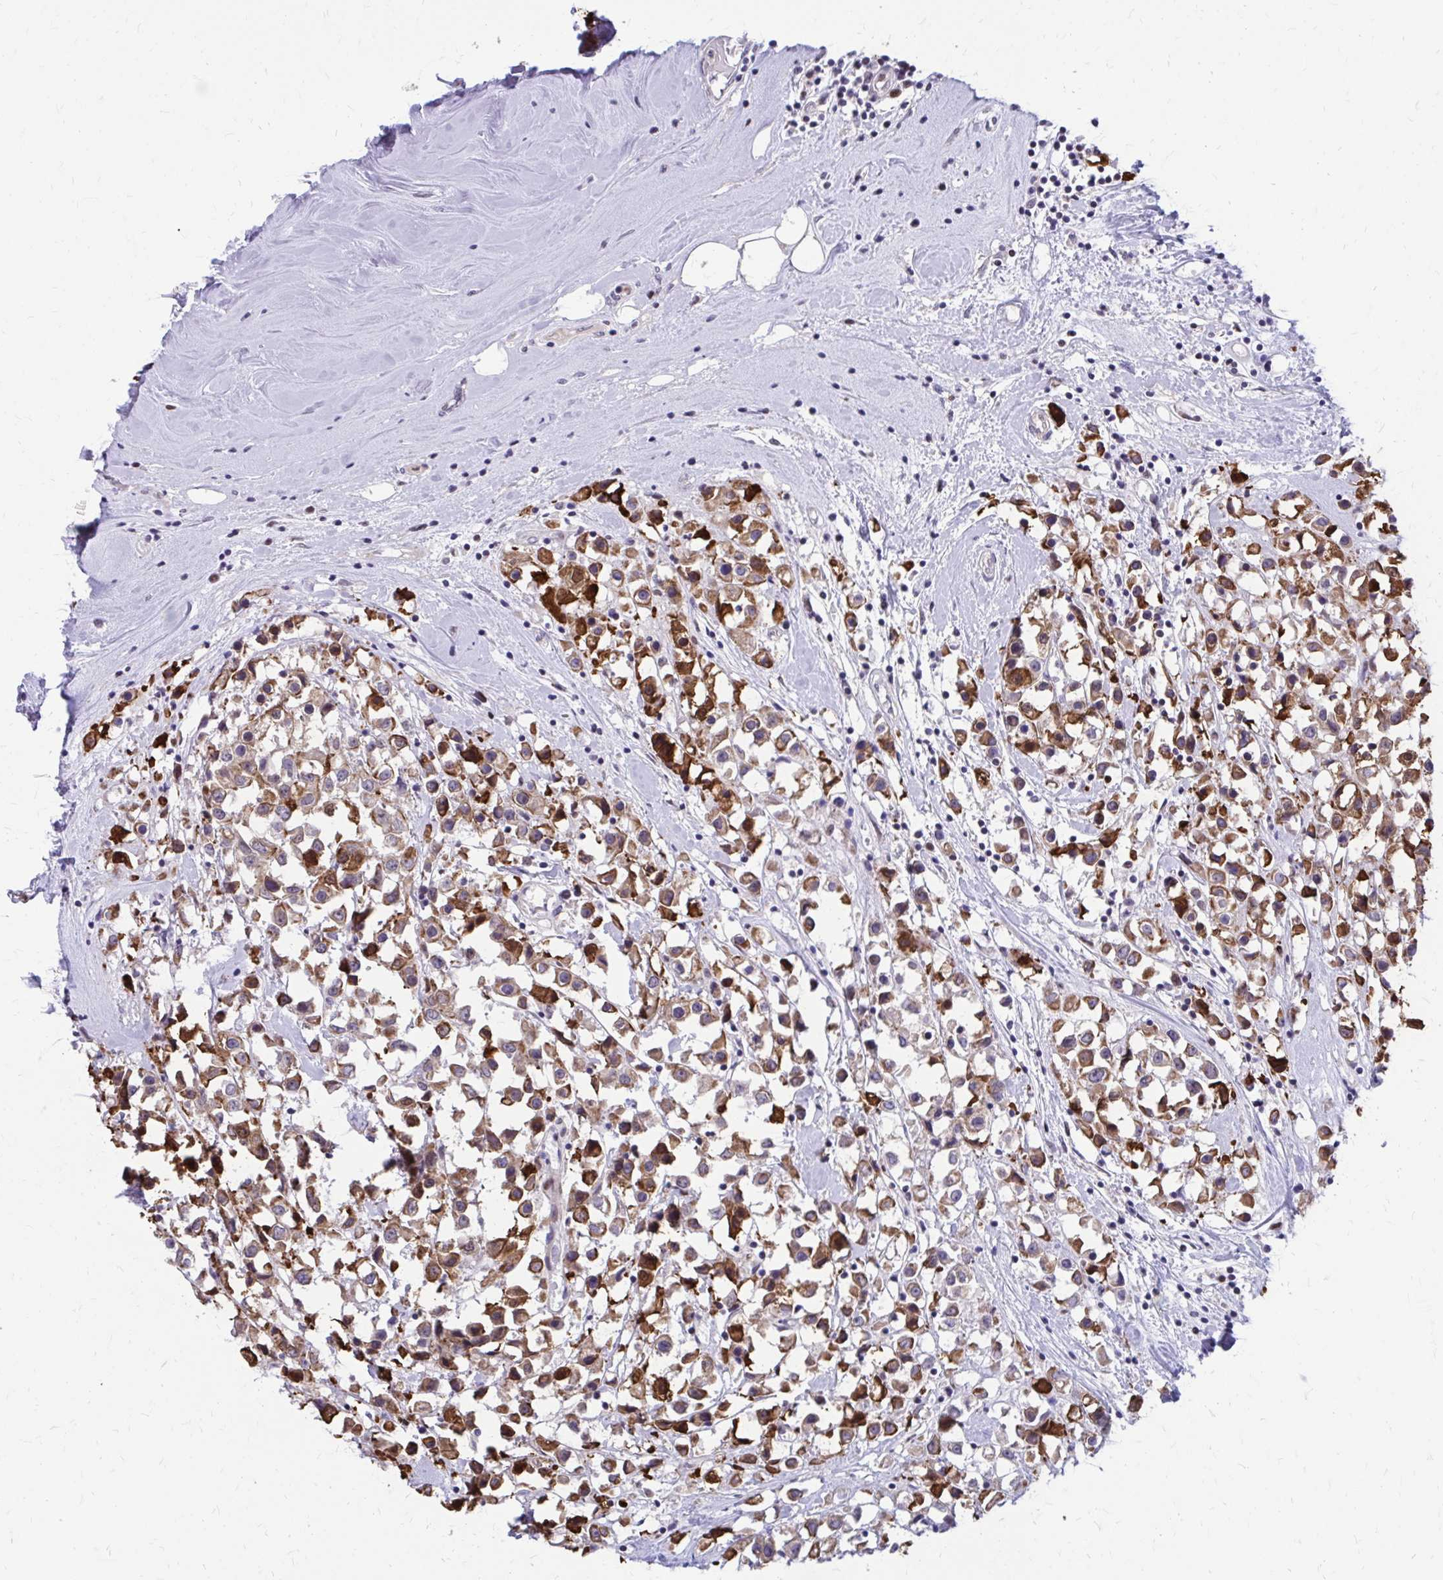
{"staining": {"intensity": "strong", "quantity": ">75%", "location": "cytoplasmic/membranous"}, "tissue": "breast cancer", "cell_type": "Tumor cells", "image_type": "cancer", "snomed": [{"axis": "morphology", "description": "Duct carcinoma"}, {"axis": "topography", "description": "Breast"}], "caption": "Strong cytoplasmic/membranous staining for a protein is seen in about >75% of tumor cells of infiltrating ductal carcinoma (breast) using immunohistochemistry (IHC).", "gene": "ANKRD30B", "patient": {"sex": "female", "age": 61}}